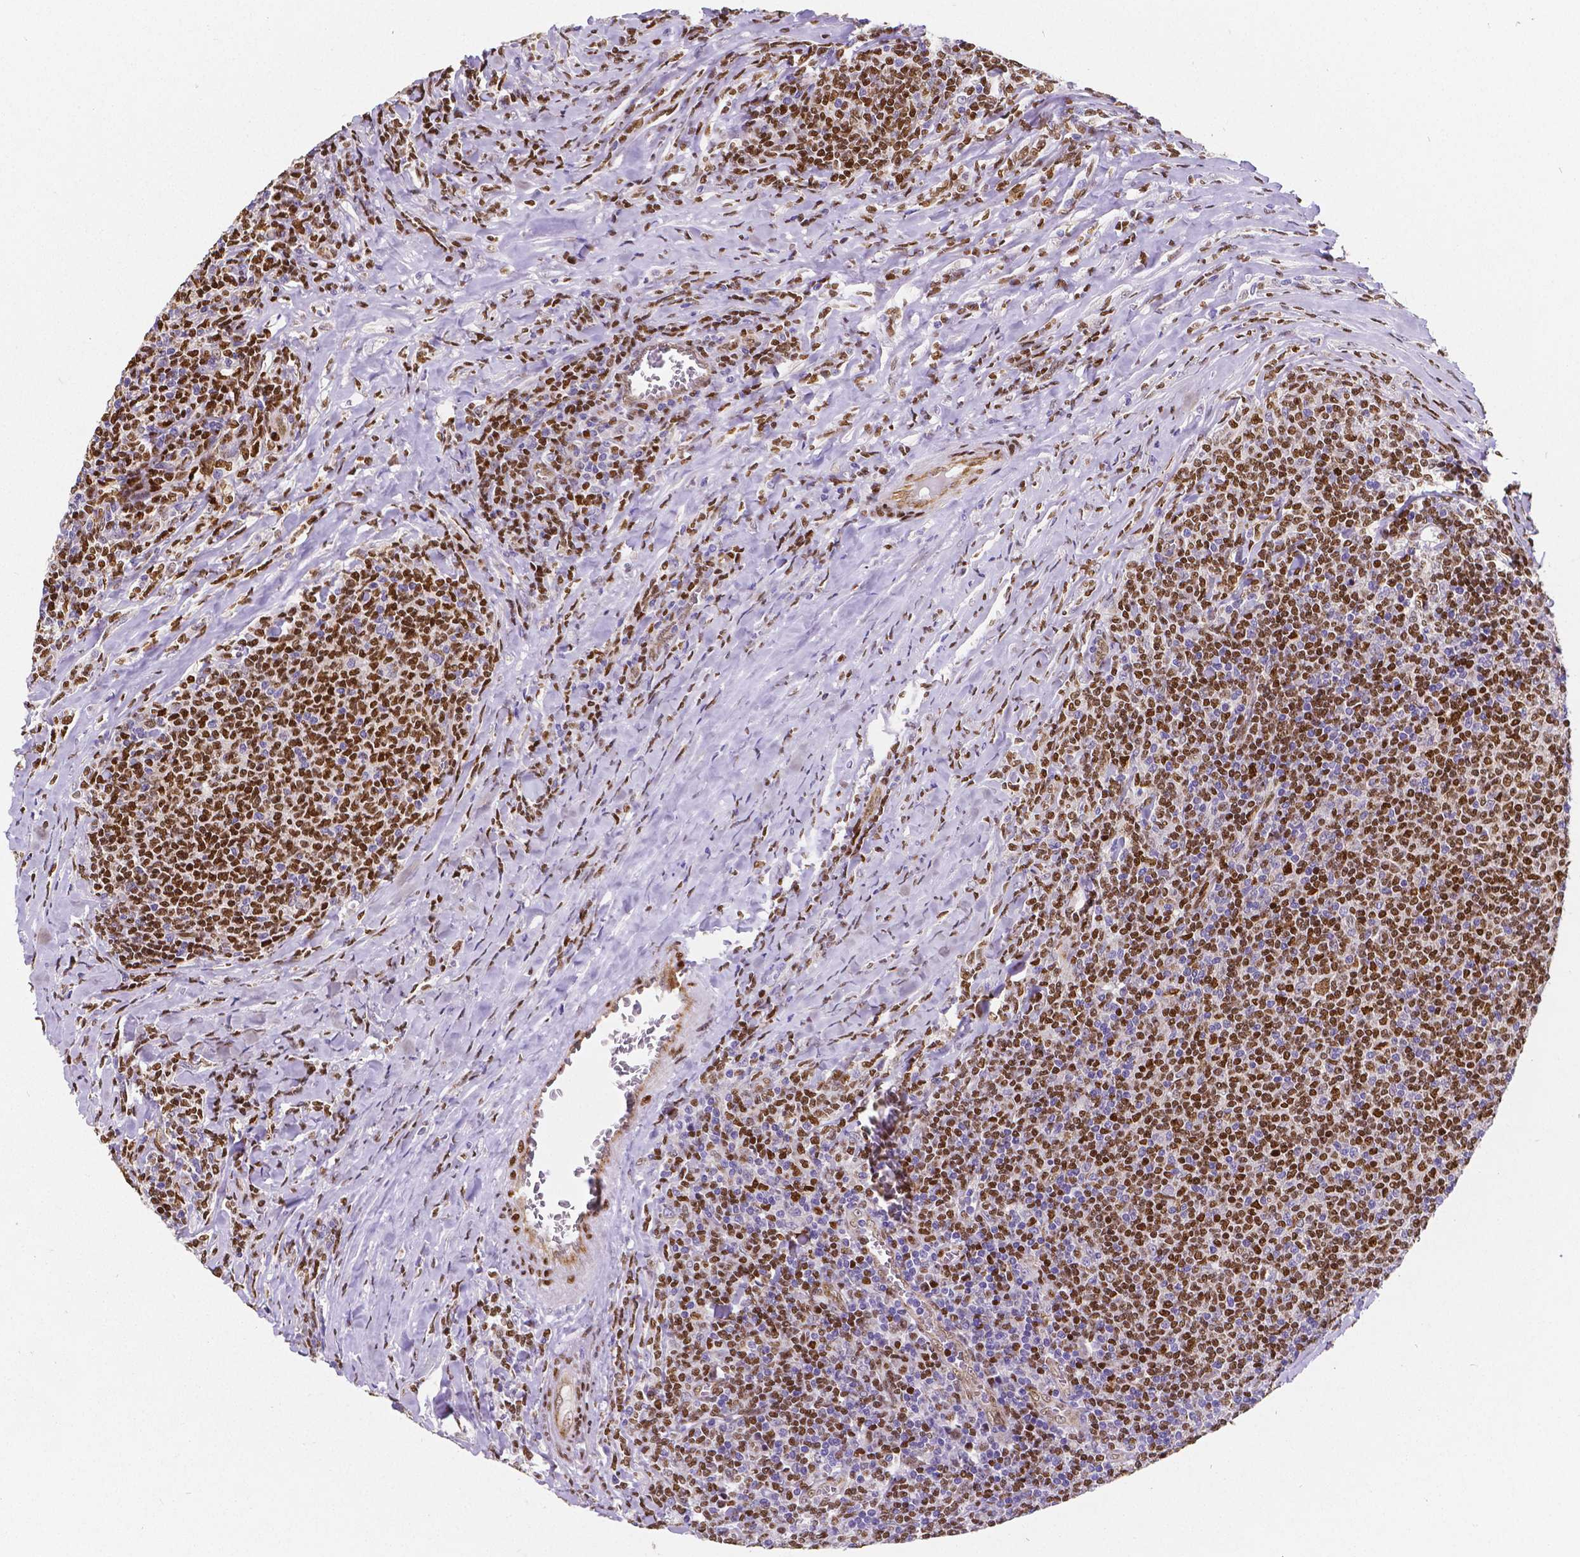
{"staining": {"intensity": "strong", "quantity": "25%-75%", "location": "nuclear"}, "tissue": "lymphoma", "cell_type": "Tumor cells", "image_type": "cancer", "snomed": [{"axis": "morphology", "description": "Malignant lymphoma, non-Hodgkin's type, Low grade"}, {"axis": "topography", "description": "Lymph node"}], "caption": "Low-grade malignant lymphoma, non-Hodgkin's type stained with a protein marker demonstrates strong staining in tumor cells.", "gene": "MEF2C", "patient": {"sex": "male", "age": 52}}